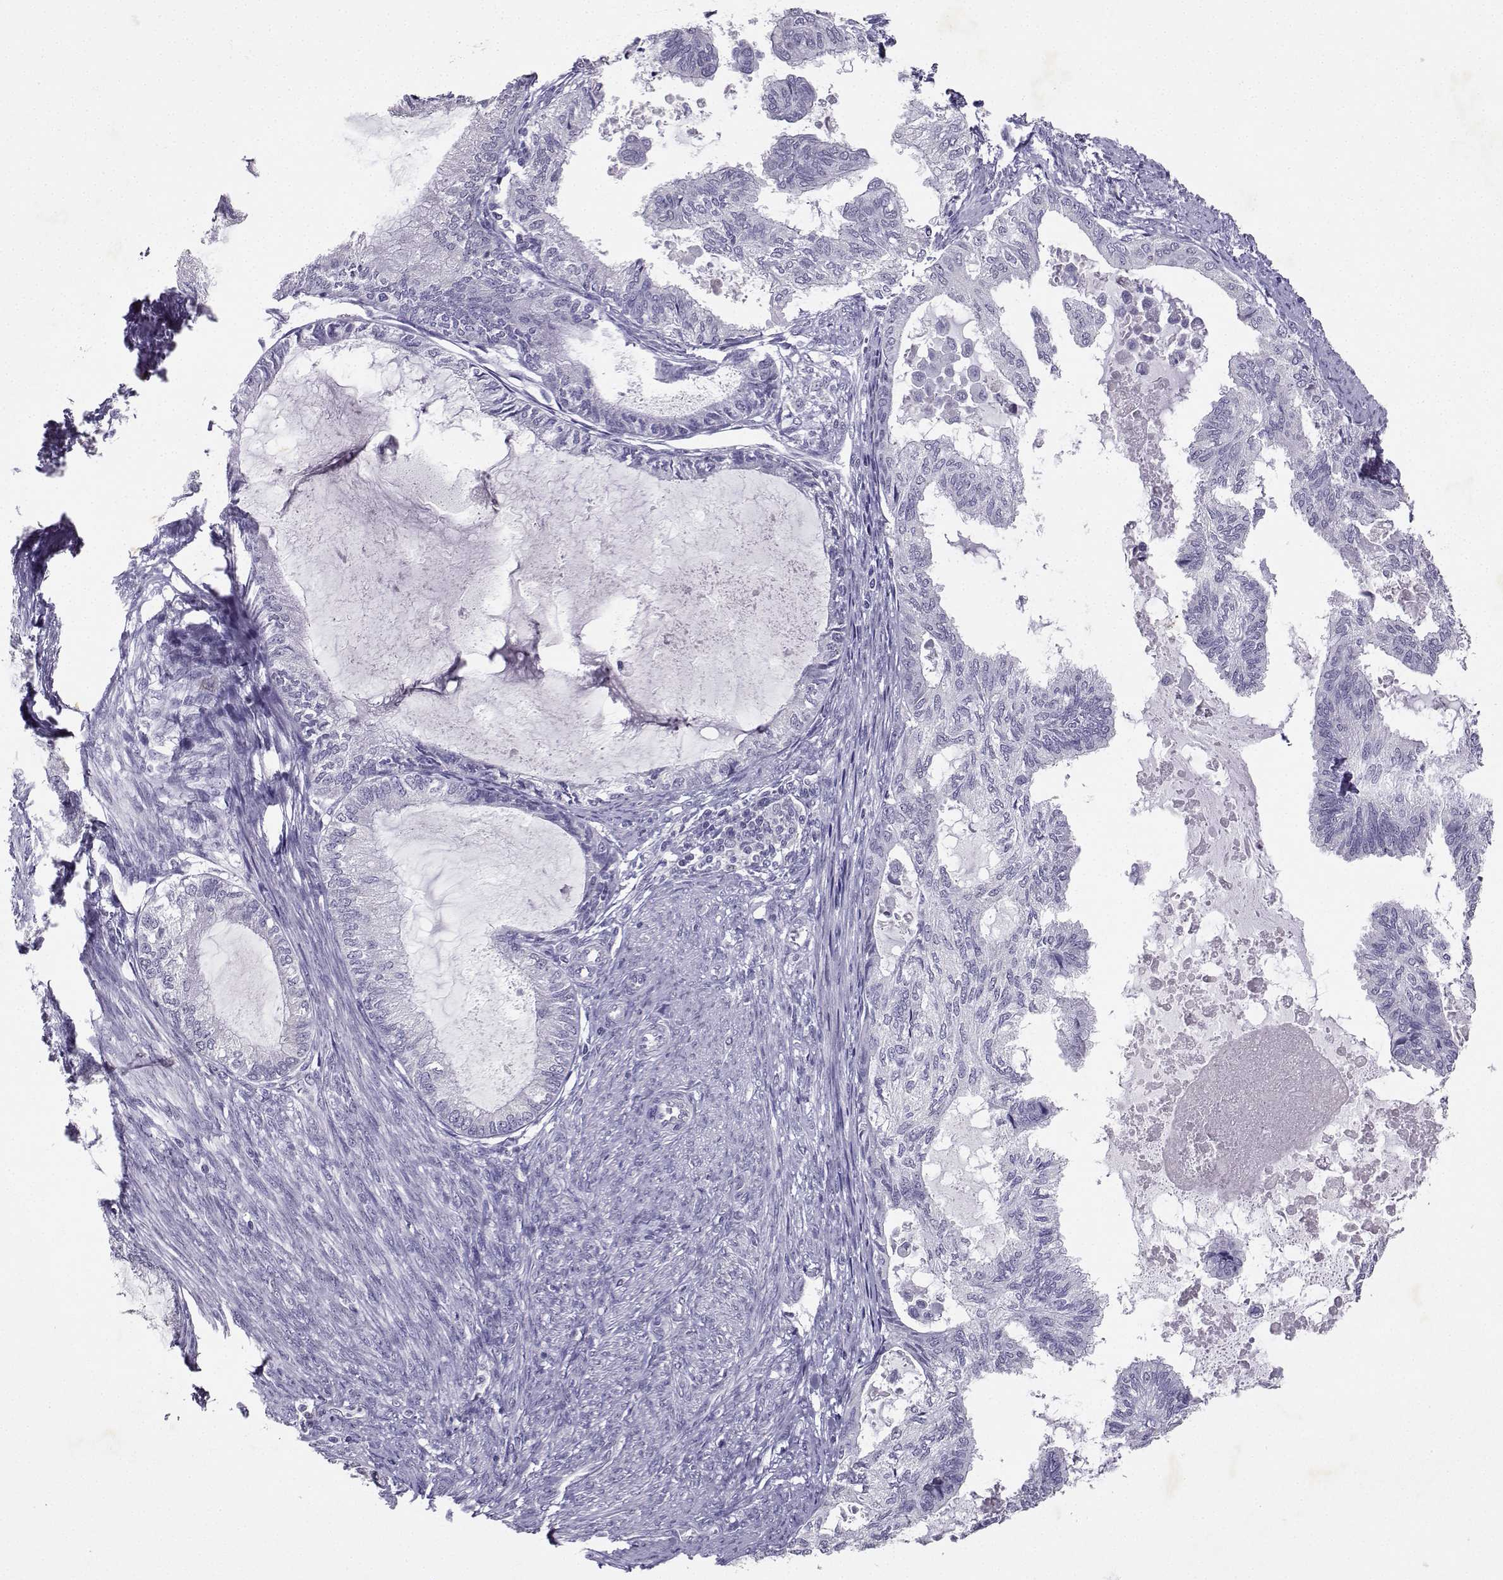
{"staining": {"intensity": "negative", "quantity": "none", "location": "none"}, "tissue": "endometrial cancer", "cell_type": "Tumor cells", "image_type": "cancer", "snomed": [{"axis": "morphology", "description": "Adenocarcinoma, NOS"}, {"axis": "topography", "description": "Endometrium"}], "caption": "This photomicrograph is of endometrial cancer stained with immunohistochemistry to label a protein in brown with the nuclei are counter-stained blue. There is no expression in tumor cells.", "gene": "TBR1", "patient": {"sex": "female", "age": 86}}